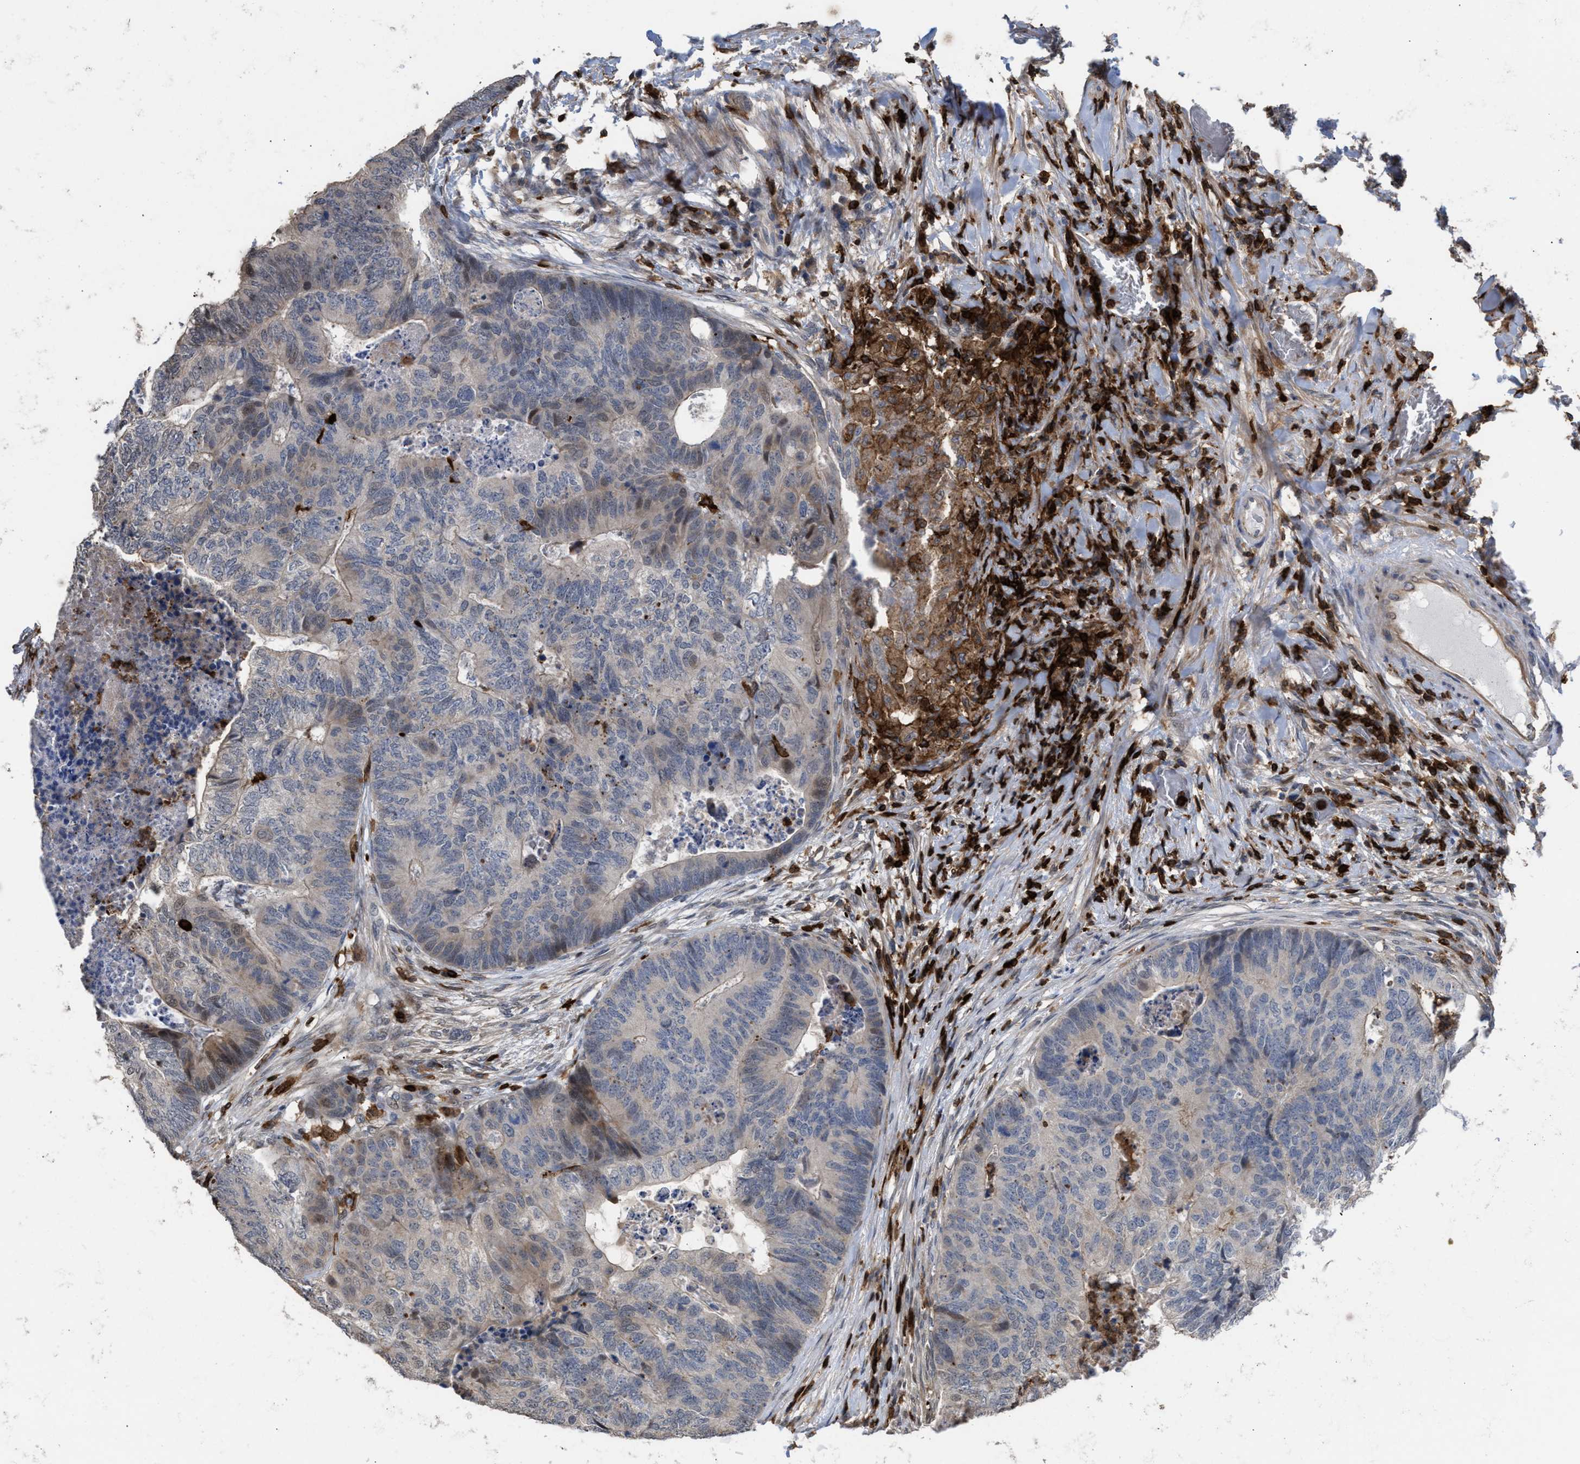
{"staining": {"intensity": "weak", "quantity": "<25%", "location": "cytoplasmic/membranous"}, "tissue": "colorectal cancer", "cell_type": "Tumor cells", "image_type": "cancer", "snomed": [{"axis": "morphology", "description": "Adenocarcinoma, NOS"}, {"axis": "topography", "description": "Colon"}], "caption": "Immunohistochemistry (IHC) of human colorectal cancer (adenocarcinoma) displays no positivity in tumor cells.", "gene": "PTPRE", "patient": {"sex": "female", "age": 67}}